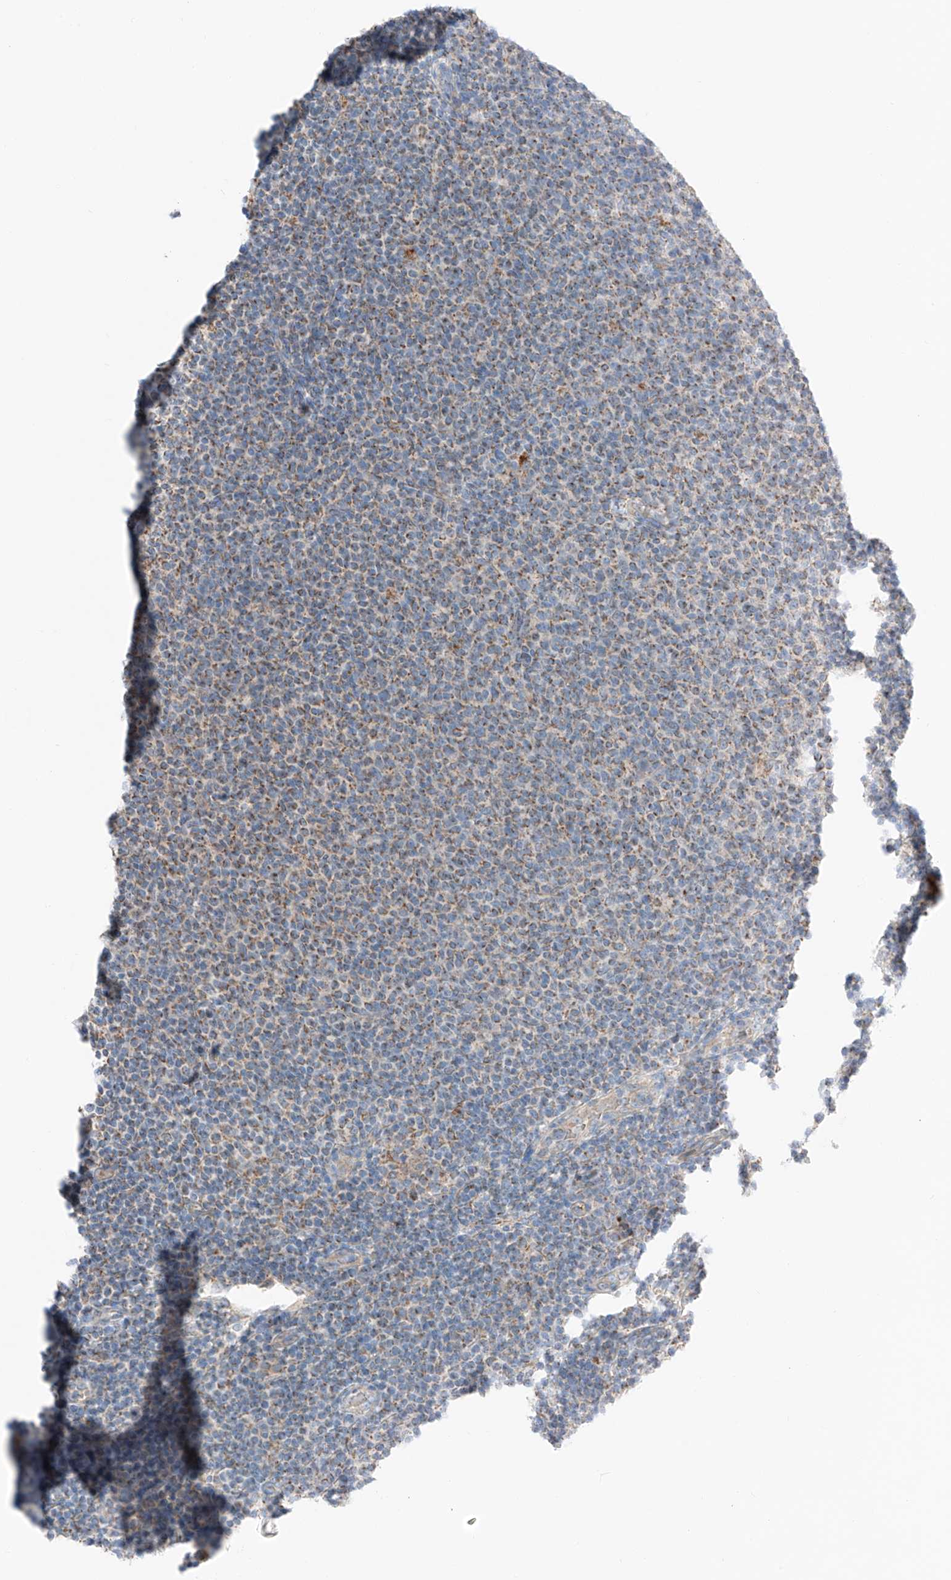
{"staining": {"intensity": "moderate", "quantity": "25%-75%", "location": "cytoplasmic/membranous"}, "tissue": "lymphoma", "cell_type": "Tumor cells", "image_type": "cancer", "snomed": [{"axis": "morphology", "description": "Malignant lymphoma, non-Hodgkin's type, Low grade"}, {"axis": "topography", "description": "Lymph node"}], "caption": "This photomicrograph demonstrates immunohistochemistry staining of human lymphoma, with medium moderate cytoplasmic/membranous staining in about 25%-75% of tumor cells.", "gene": "MRAP", "patient": {"sex": "male", "age": 66}}